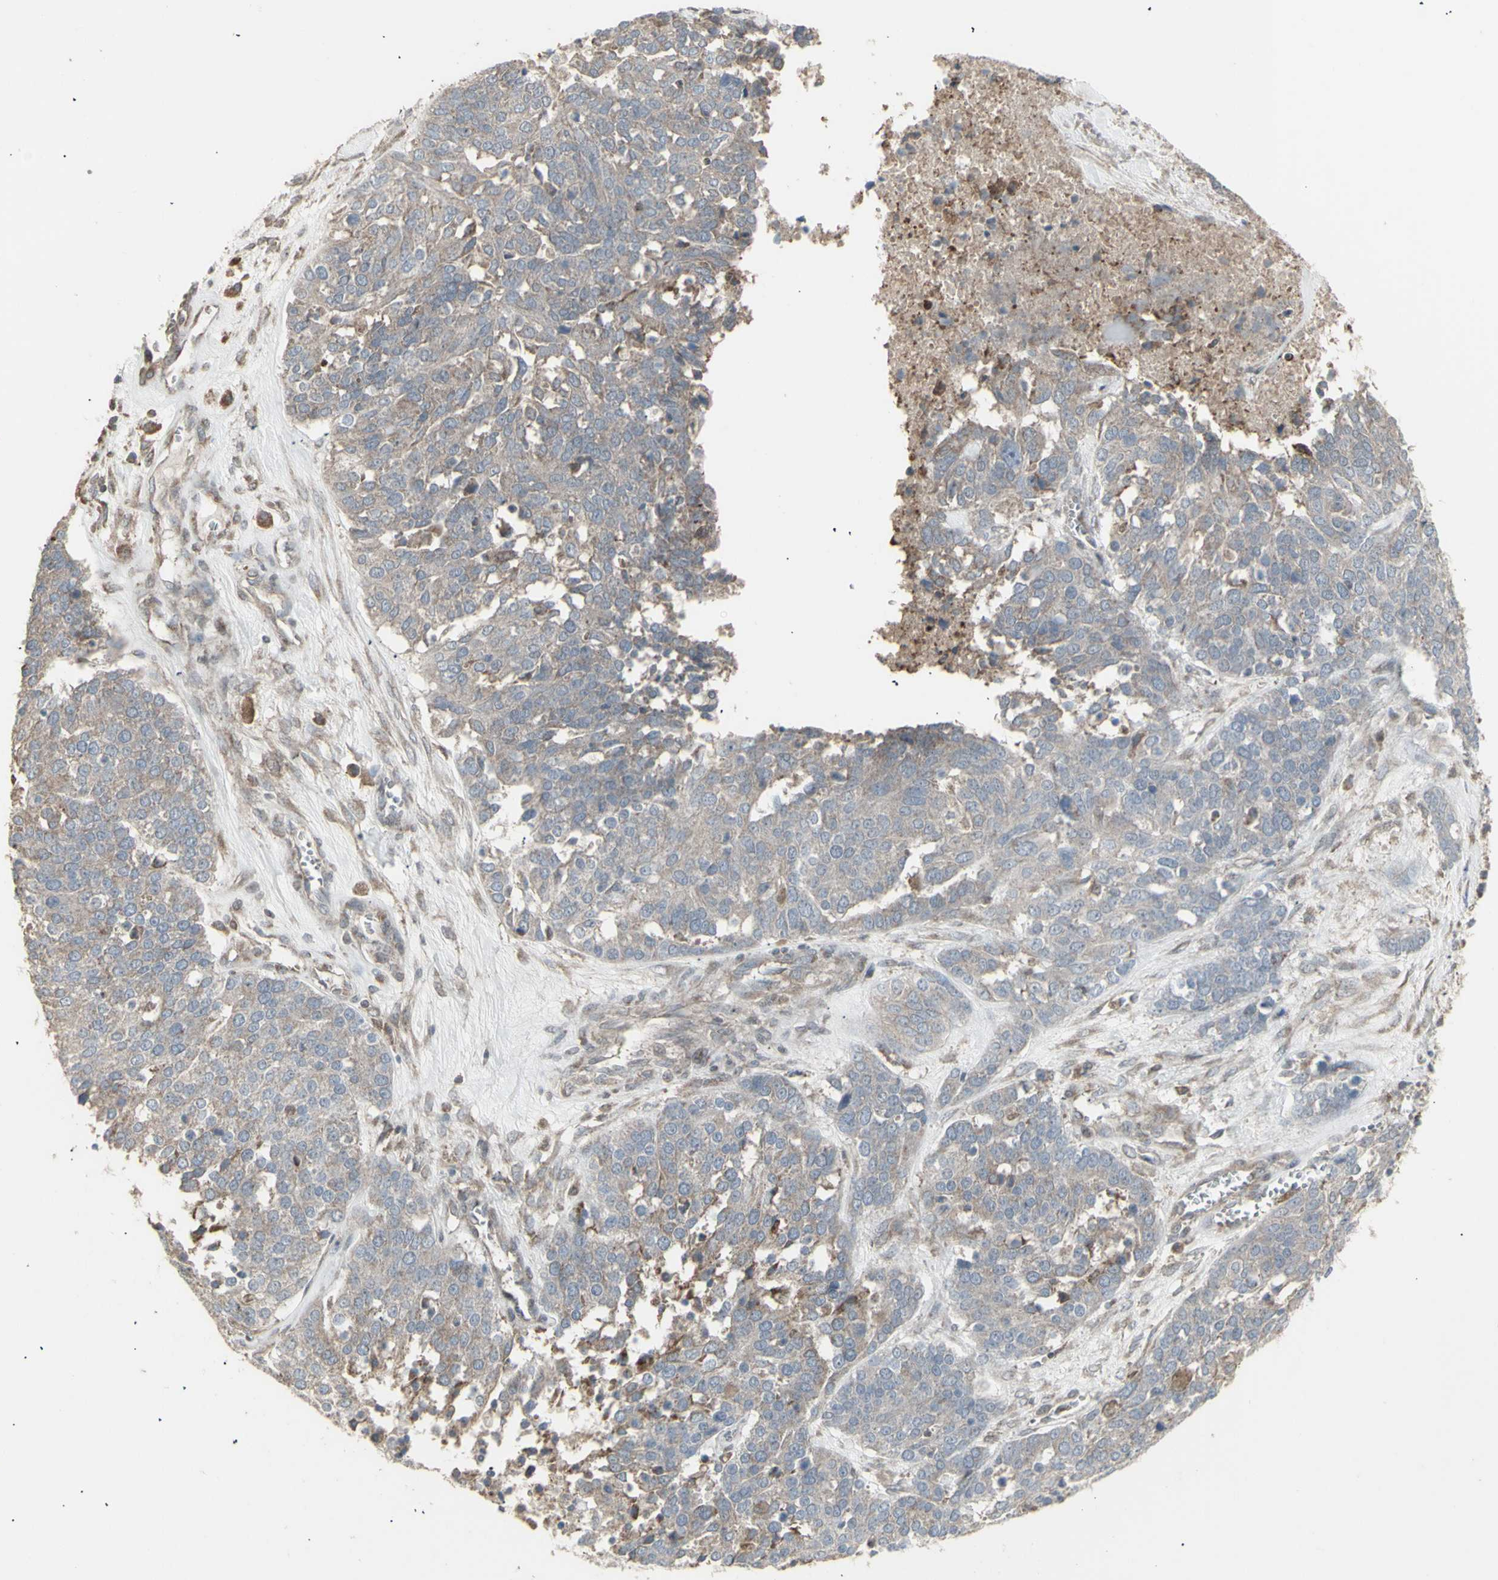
{"staining": {"intensity": "moderate", "quantity": ">75%", "location": "cytoplasmic/membranous"}, "tissue": "ovarian cancer", "cell_type": "Tumor cells", "image_type": "cancer", "snomed": [{"axis": "morphology", "description": "Cystadenocarcinoma, serous, NOS"}, {"axis": "topography", "description": "Ovary"}], "caption": "Tumor cells display medium levels of moderate cytoplasmic/membranous expression in about >75% of cells in ovarian serous cystadenocarcinoma. (DAB (3,3'-diaminobenzidine) = brown stain, brightfield microscopy at high magnification).", "gene": "RNASEL", "patient": {"sex": "female", "age": 44}}